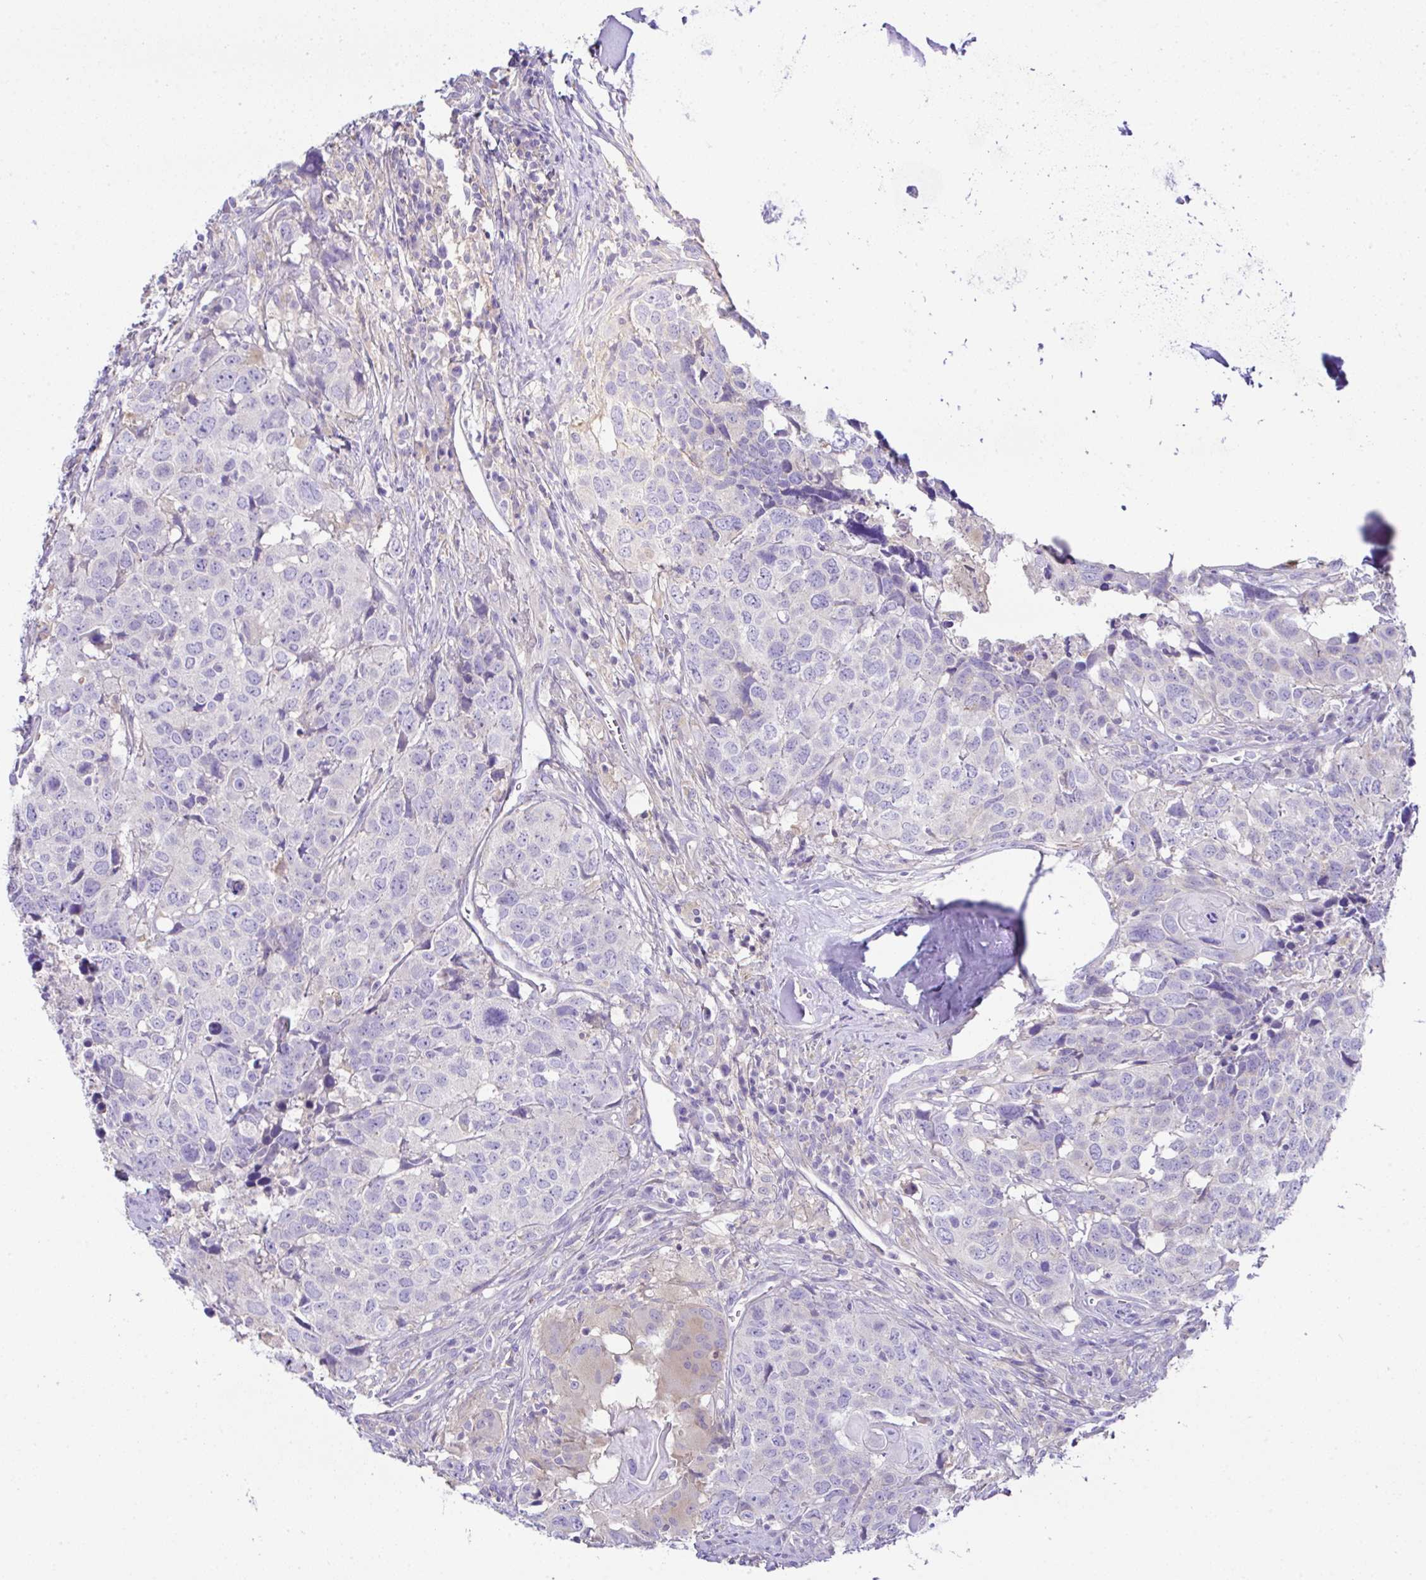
{"staining": {"intensity": "negative", "quantity": "none", "location": "none"}, "tissue": "head and neck cancer", "cell_type": "Tumor cells", "image_type": "cancer", "snomed": [{"axis": "morphology", "description": "Normal tissue, NOS"}, {"axis": "morphology", "description": "Squamous cell carcinoma, NOS"}, {"axis": "topography", "description": "Skeletal muscle"}, {"axis": "topography", "description": "Vascular tissue"}, {"axis": "topography", "description": "Peripheral nerve tissue"}, {"axis": "topography", "description": "Head-Neck"}], "caption": "This is an immunohistochemistry histopathology image of head and neck cancer. There is no expression in tumor cells.", "gene": "OR4P4", "patient": {"sex": "male", "age": 66}}